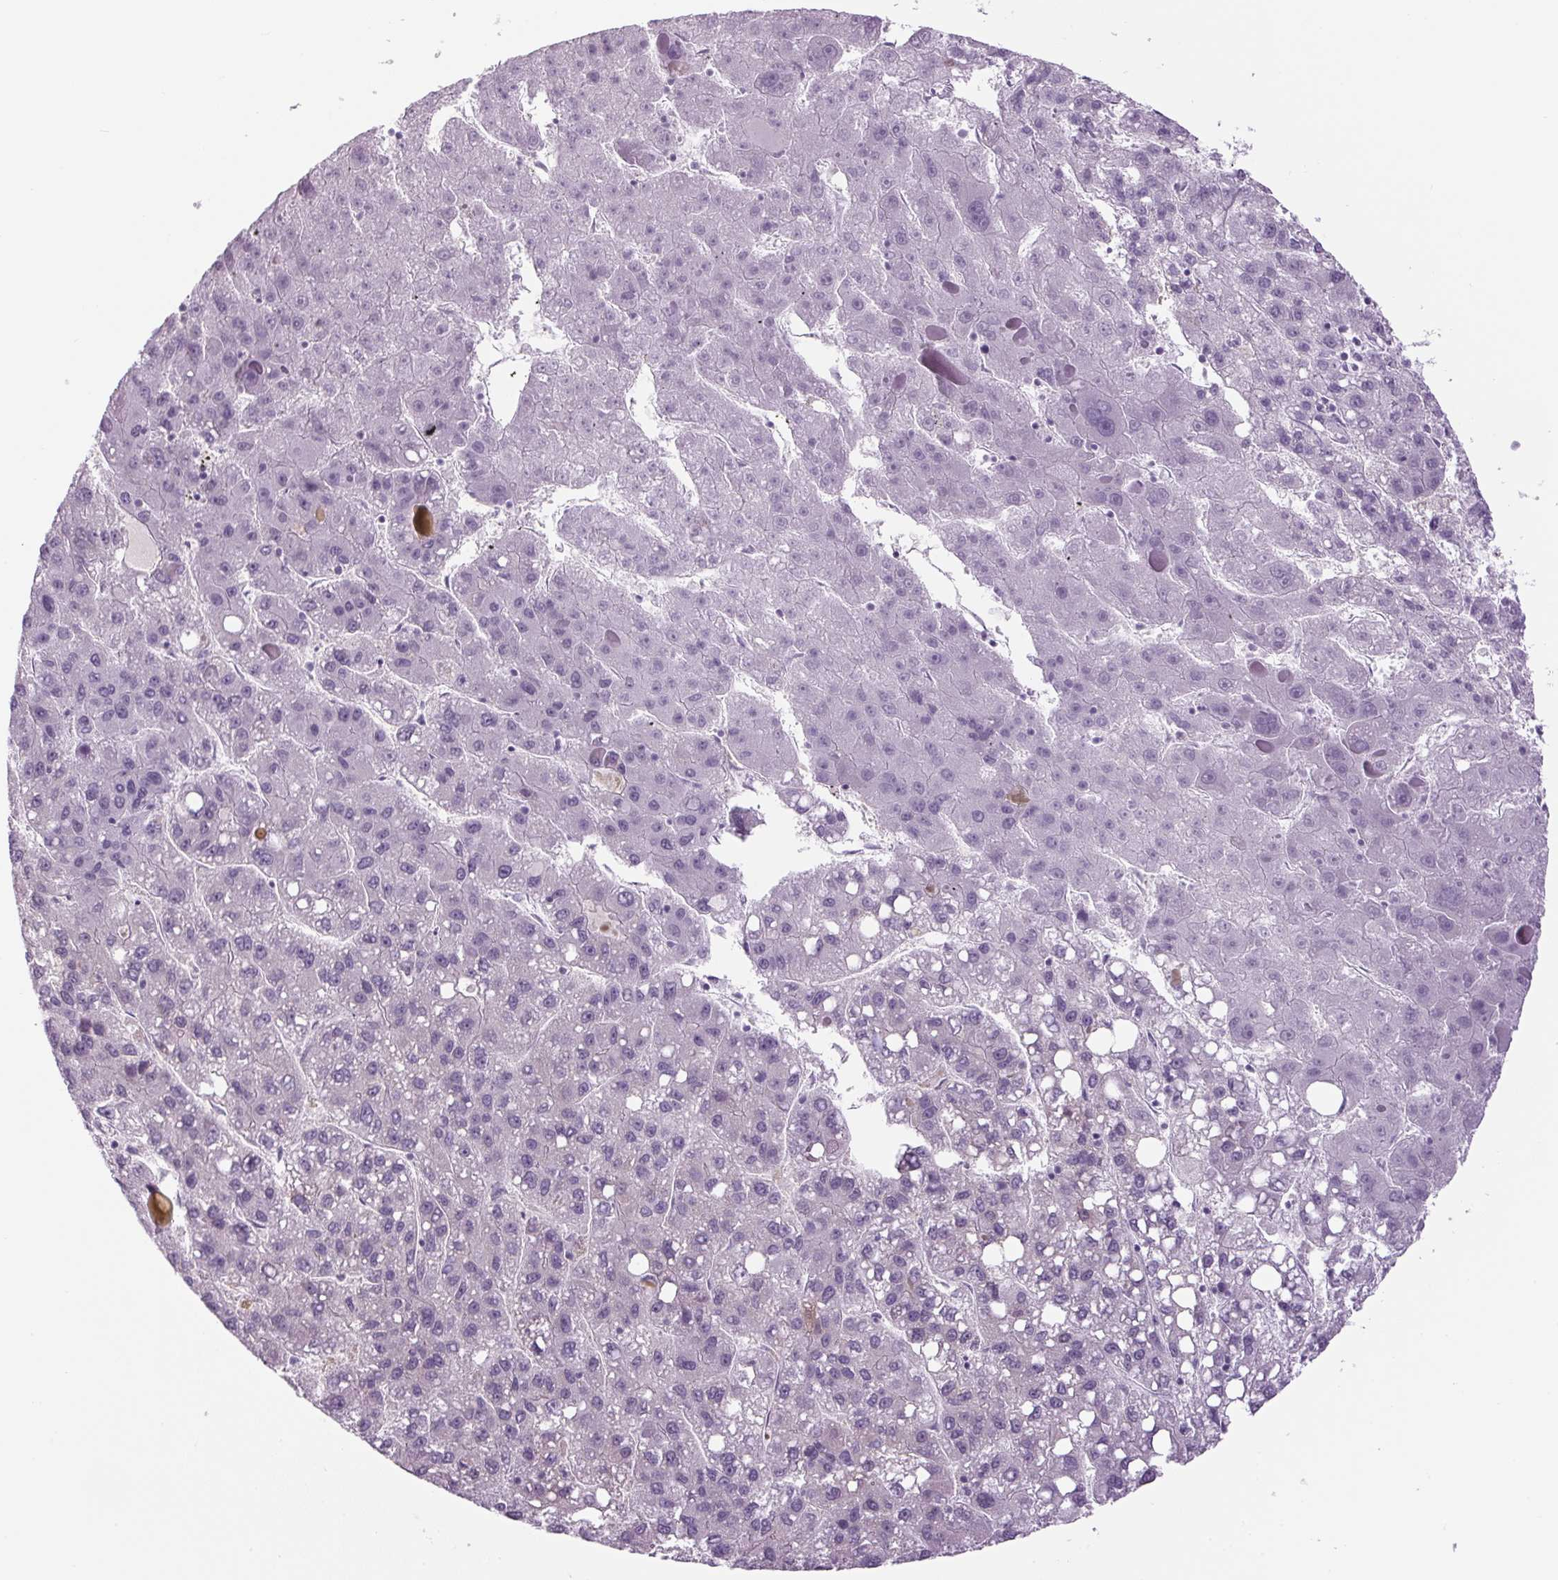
{"staining": {"intensity": "negative", "quantity": "none", "location": "none"}, "tissue": "liver cancer", "cell_type": "Tumor cells", "image_type": "cancer", "snomed": [{"axis": "morphology", "description": "Carcinoma, Hepatocellular, NOS"}, {"axis": "topography", "description": "Liver"}], "caption": "This is an immunohistochemistry (IHC) image of hepatocellular carcinoma (liver). There is no positivity in tumor cells.", "gene": "PPP1R1A", "patient": {"sex": "female", "age": 82}}